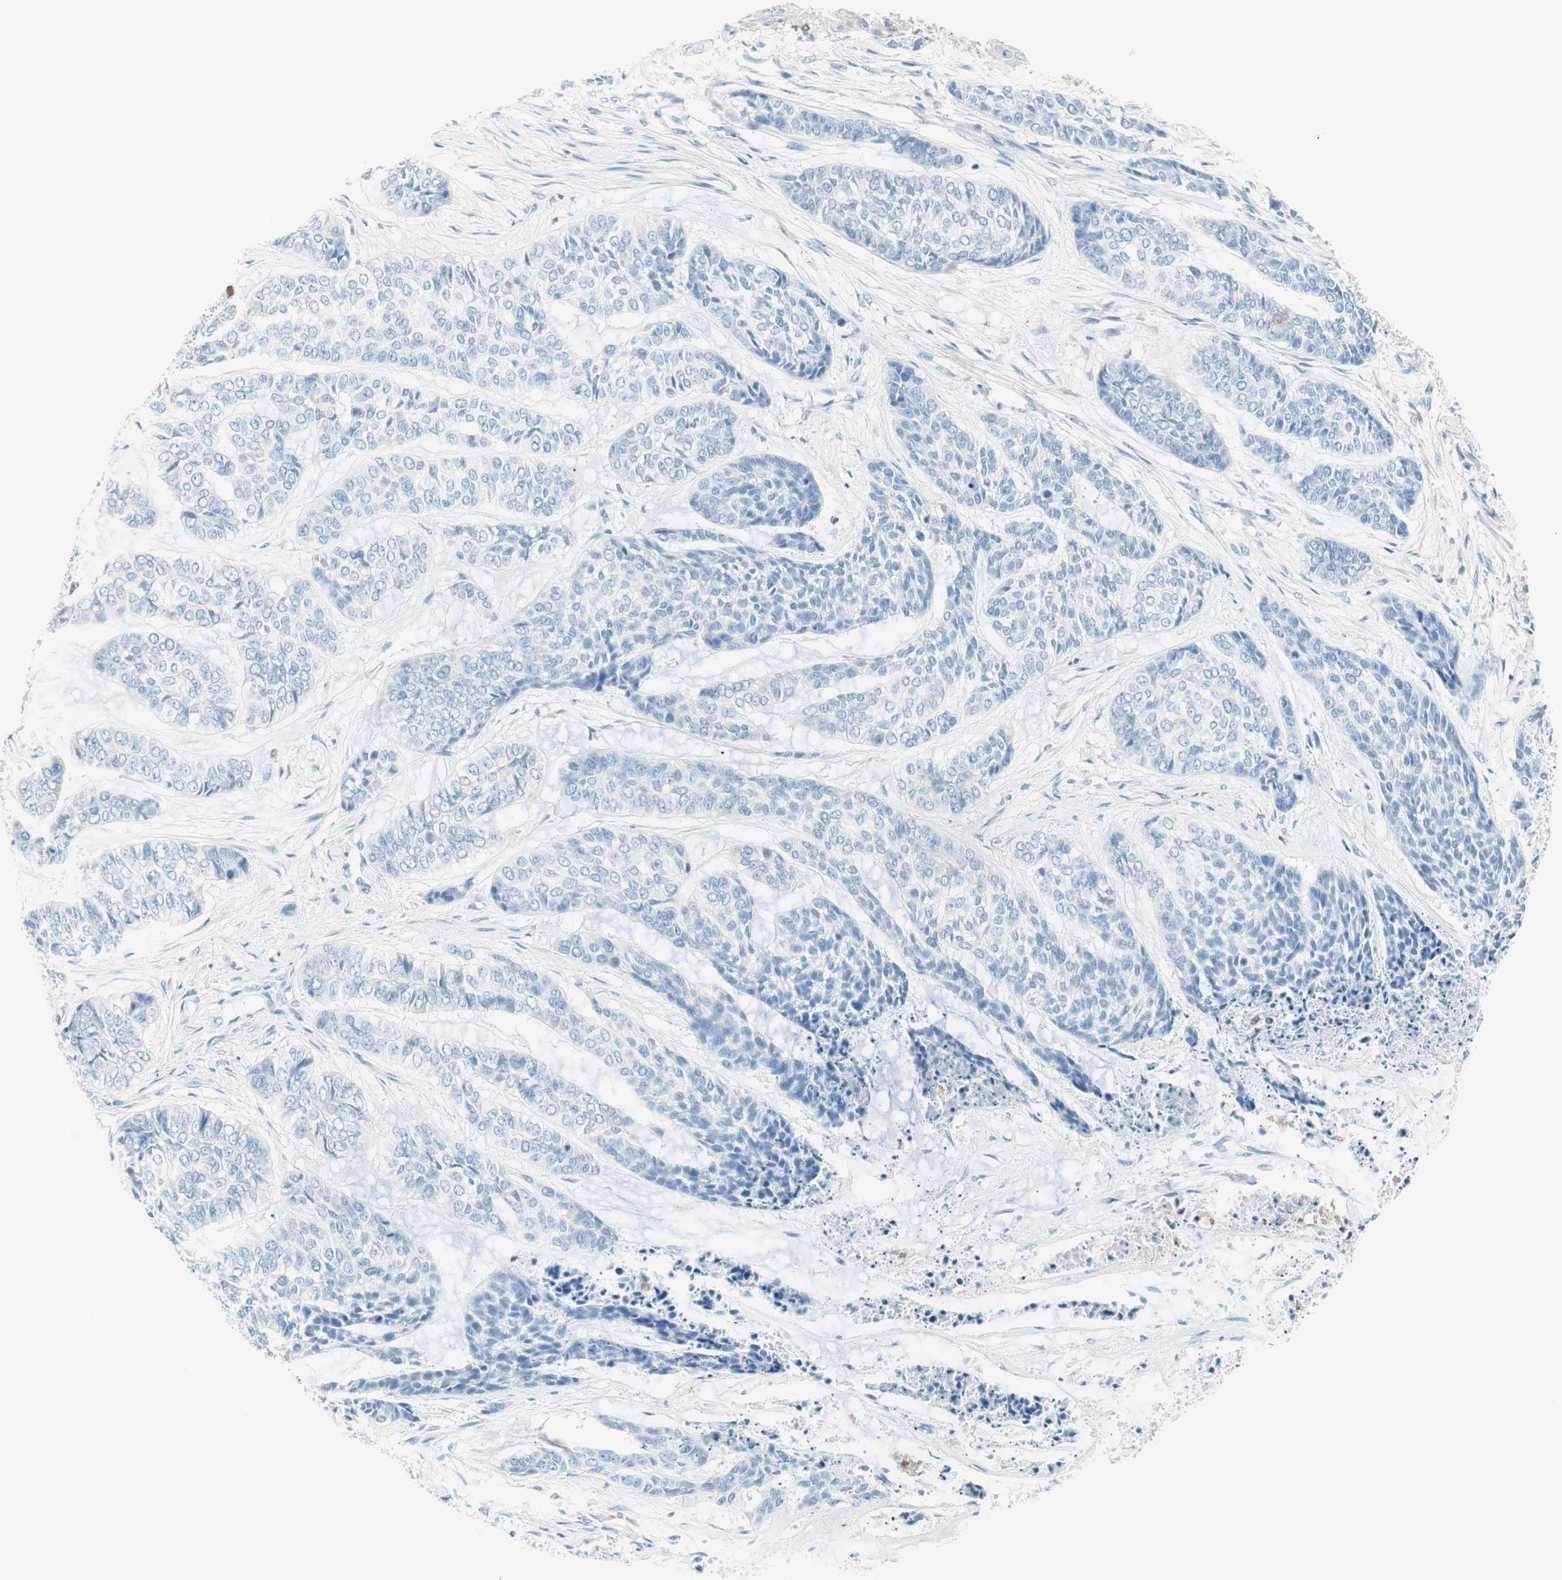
{"staining": {"intensity": "negative", "quantity": "none", "location": "none"}, "tissue": "skin cancer", "cell_type": "Tumor cells", "image_type": "cancer", "snomed": [{"axis": "morphology", "description": "Basal cell carcinoma"}, {"axis": "topography", "description": "Skin"}], "caption": "This is an IHC histopathology image of skin basal cell carcinoma. There is no positivity in tumor cells.", "gene": "GLUL", "patient": {"sex": "female", "age": 64}}